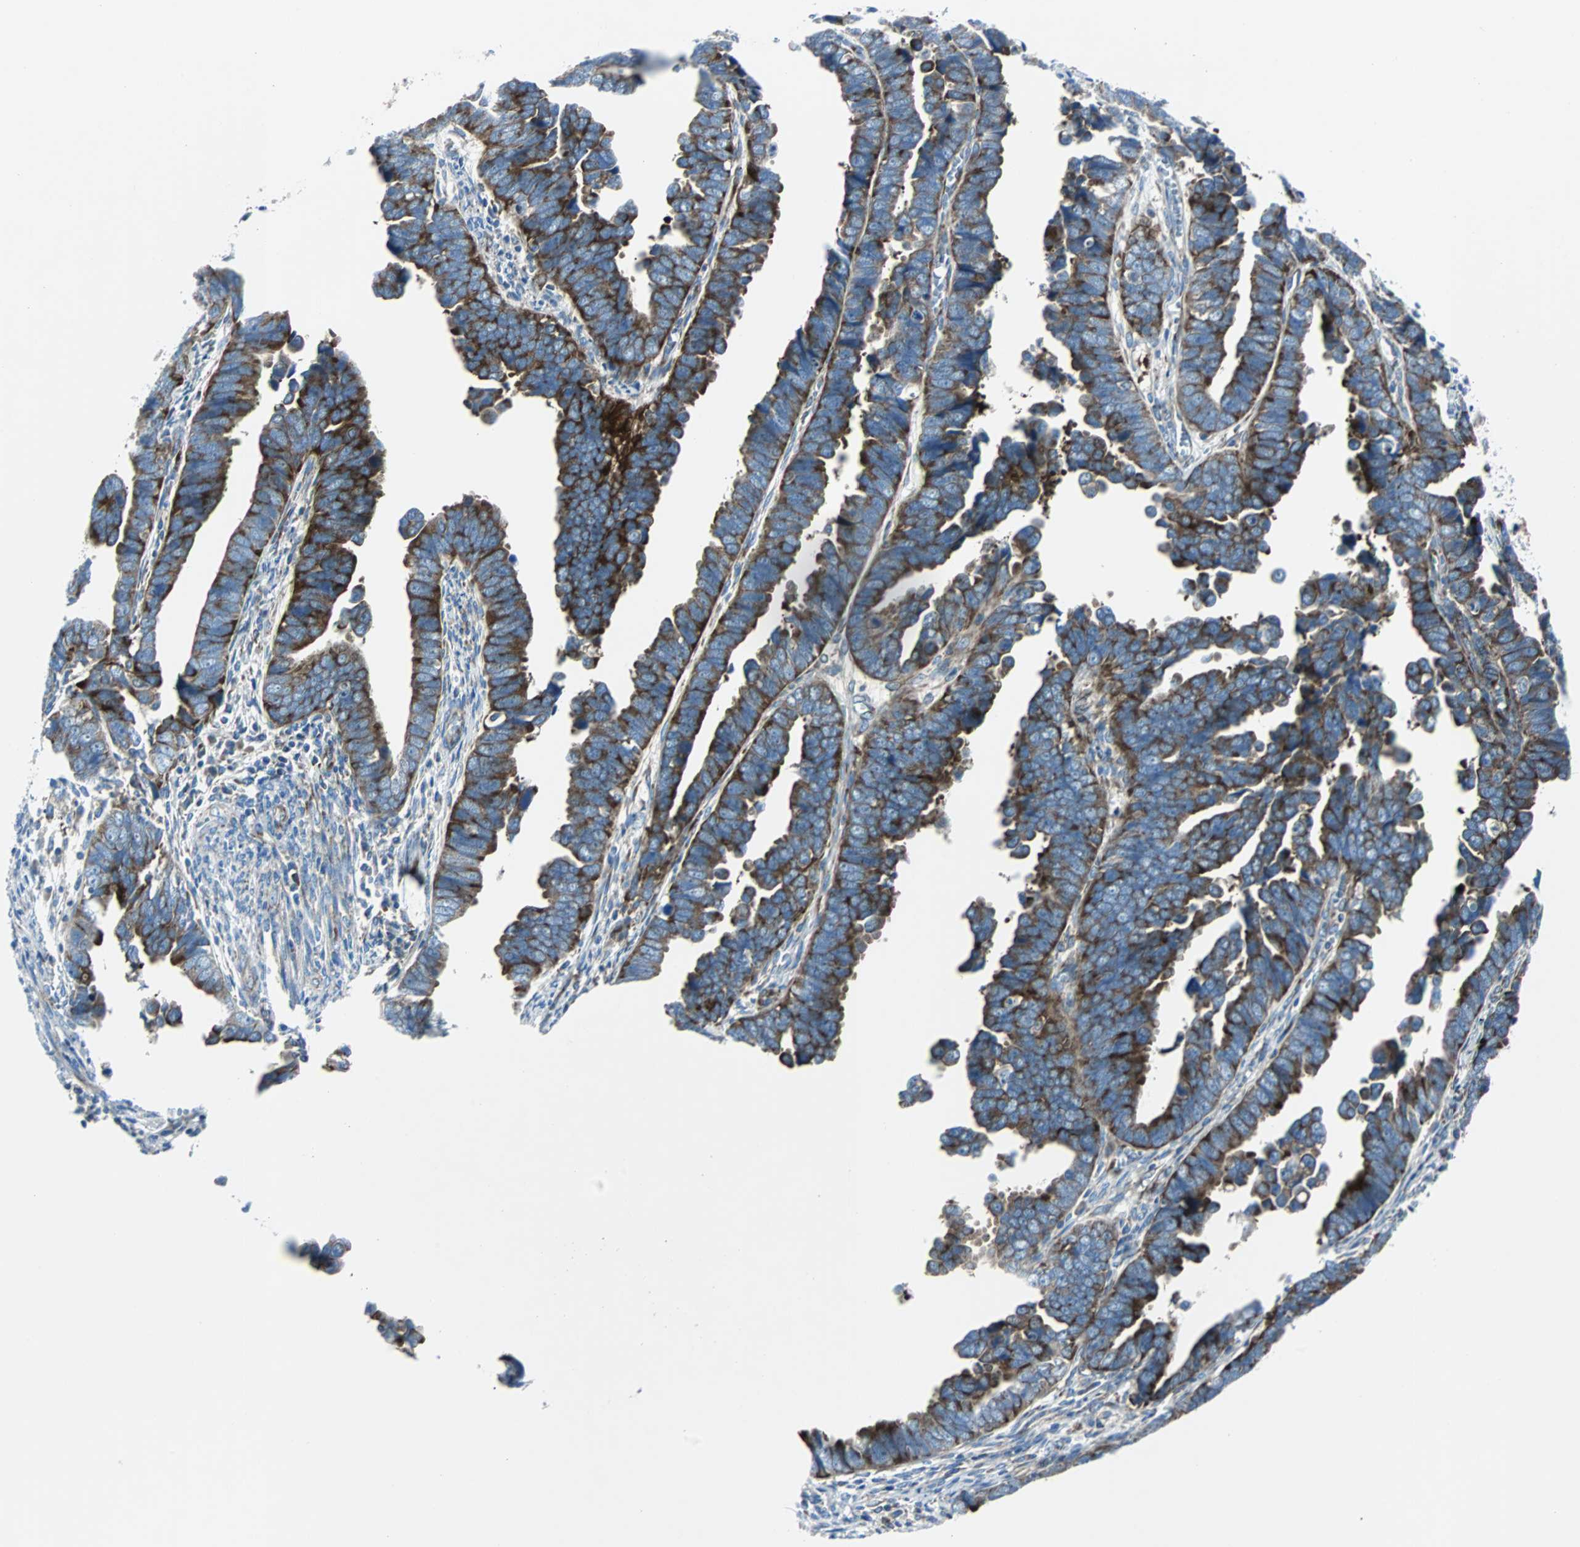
{"staining": {"intensity": "strong", "quantity": ">75%", "location": "cytoplasmic/membranous"}, "tissue": "endometrial cancer", "cell_type": "Tumor cells", "image_type": "cancer", "snomed": [{"axis": "morphology", "description": "Adenocarcinoma, NOS"}, {"axis": "topography", "description": "Endometrium"}], "caption": "Protein expression analysis of endometrial adenocarcinoma exhibits strong cytoplasmic/membranous staining in approximately >75% of tumor cells.", "gene": "BBC3", "patient": {"sex": "female", "age": 75}}